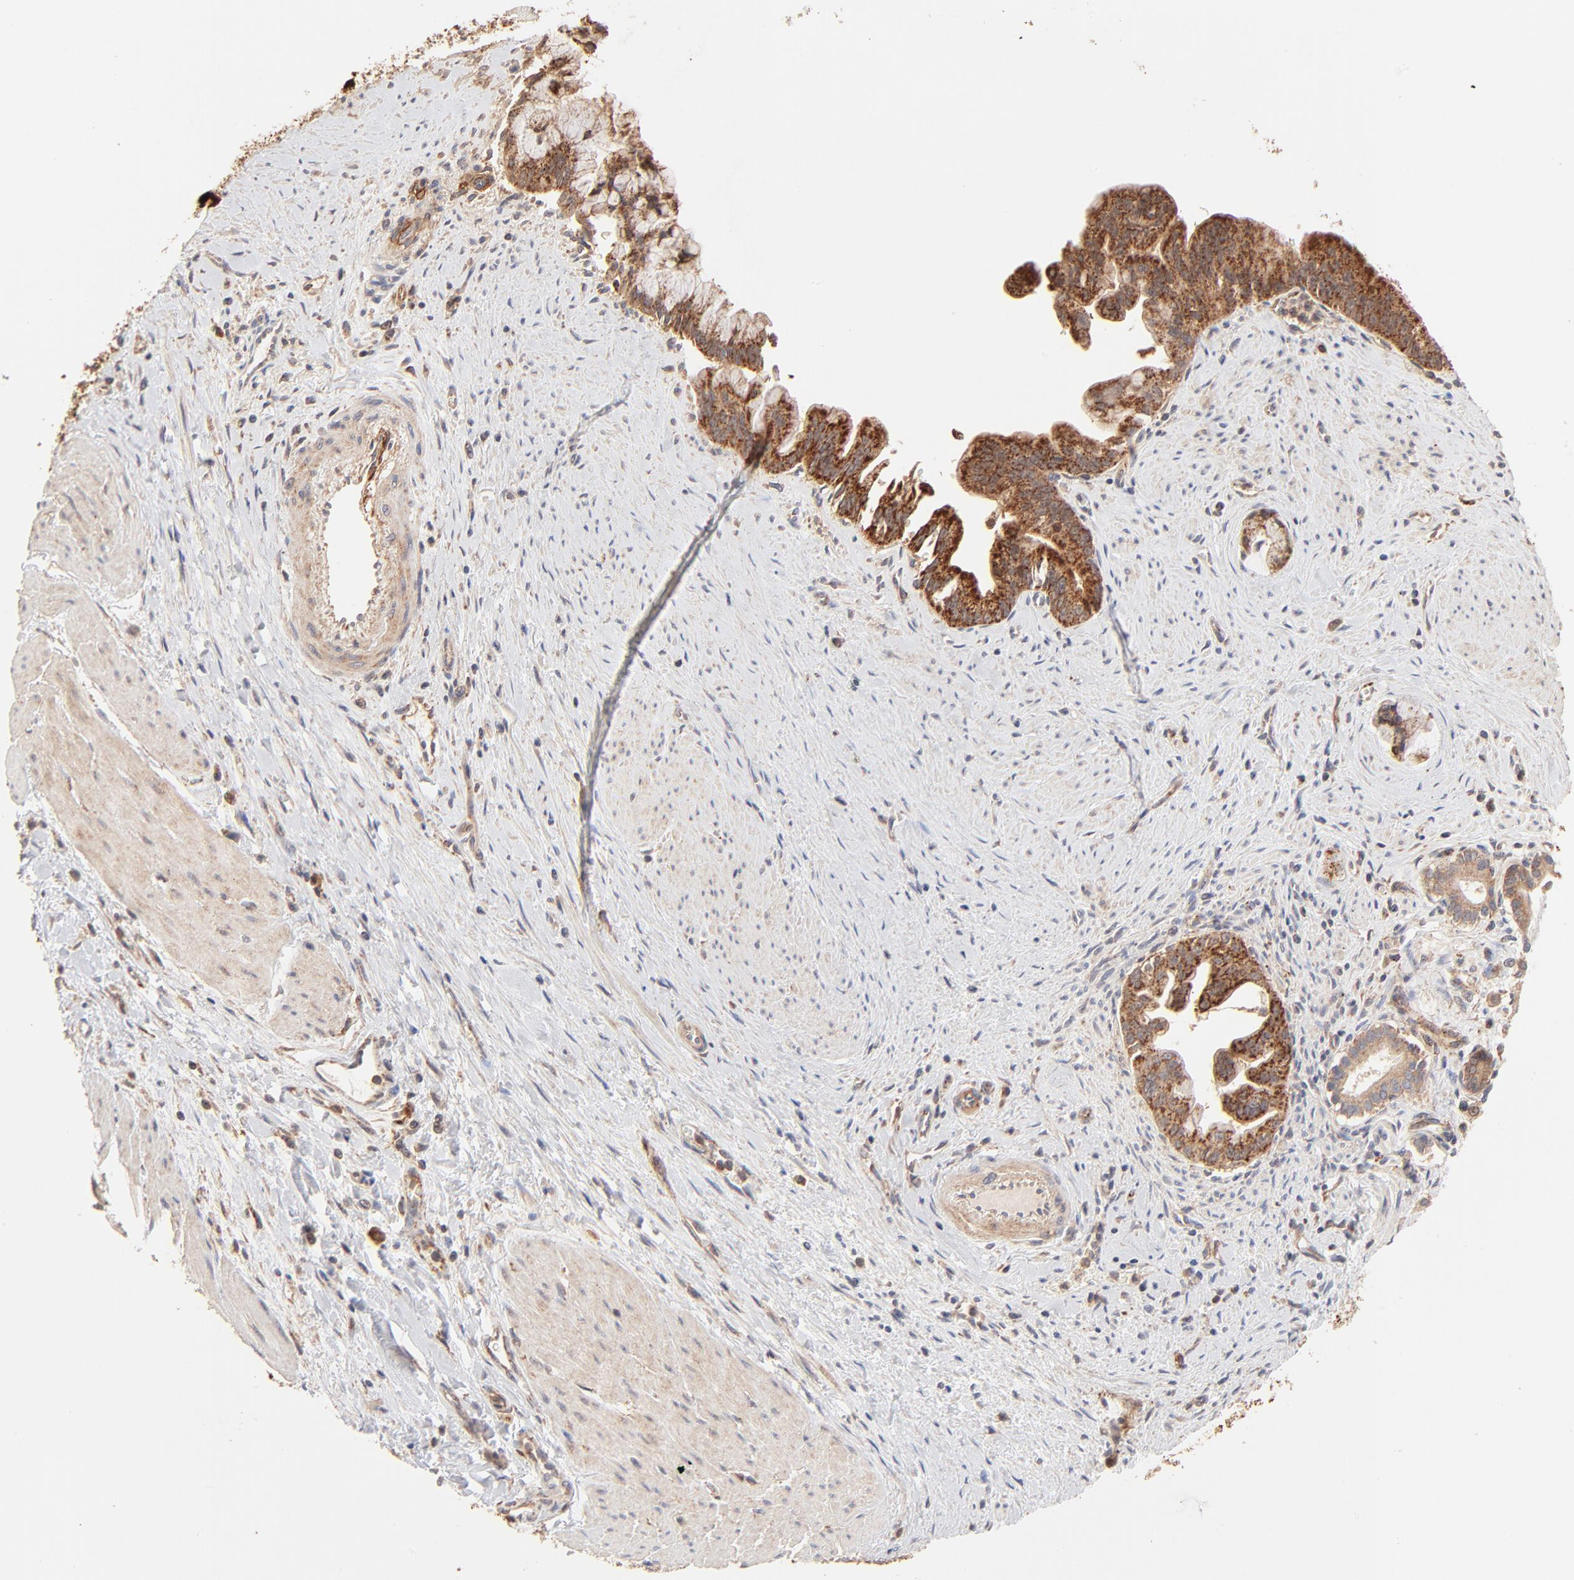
{"staining": {"intensity": "strong", "quantity": ">75%", "location": "cytoplasmic/membranous"}, "tissue": "pancreatic cancer", "cell_type": "Tumor cells", "image_type": "cancer", "snomed": [{"axis": "morphology", "description": "Adenocarcinoma, NOS"}, {"axis": "topography", "description": "Pancreas"}], "caption": "Tumor cells show strong cytoplasmic/membranous positivity in approximately >75% of cells in adenocarcinoma (pancreatic).", "gene": "CSPG4", "patient": {"sex": "male", "age": 59}}